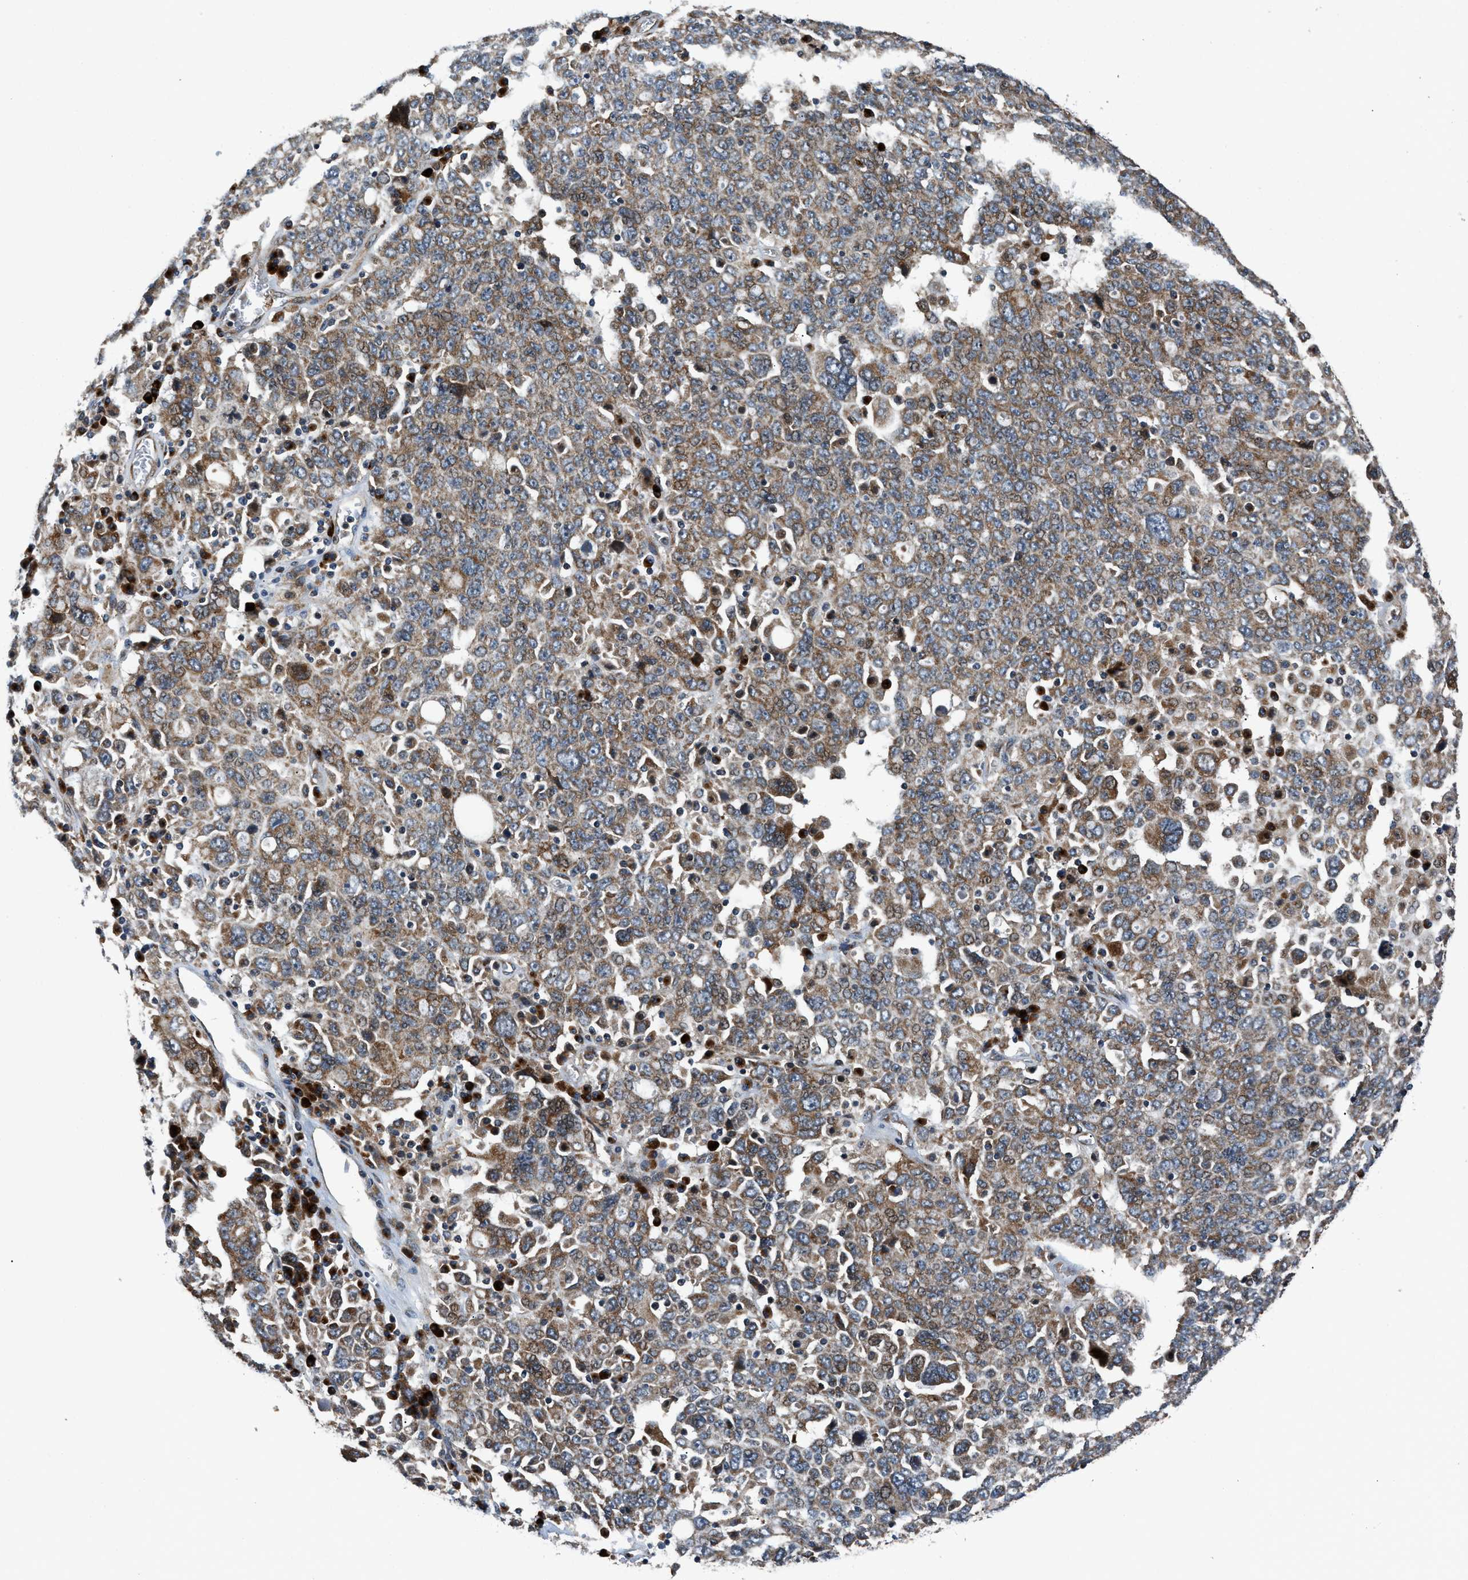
{"staining": {"intensity": "moderate", "quantity": ">75%", "location": "cytoplasmic/membranous"}, "tissue": "ovarian cancer", "cell_type": "Tumor cells", "image_type": "cancer", "snomed": [{"axis": "morphology", "description": "Carcinoma, endometroid"}, {"axis": "topography", "description": "Ovary"}], "caption": "Human endometroid carcinoma (ovarian) stained for a protein (brown) shows moderate cytoplasmic/membranous positive staining in approximately >75% of tumor cells.", "gene": "FUT8", "patient": {"sex": "female", "age": 62}}